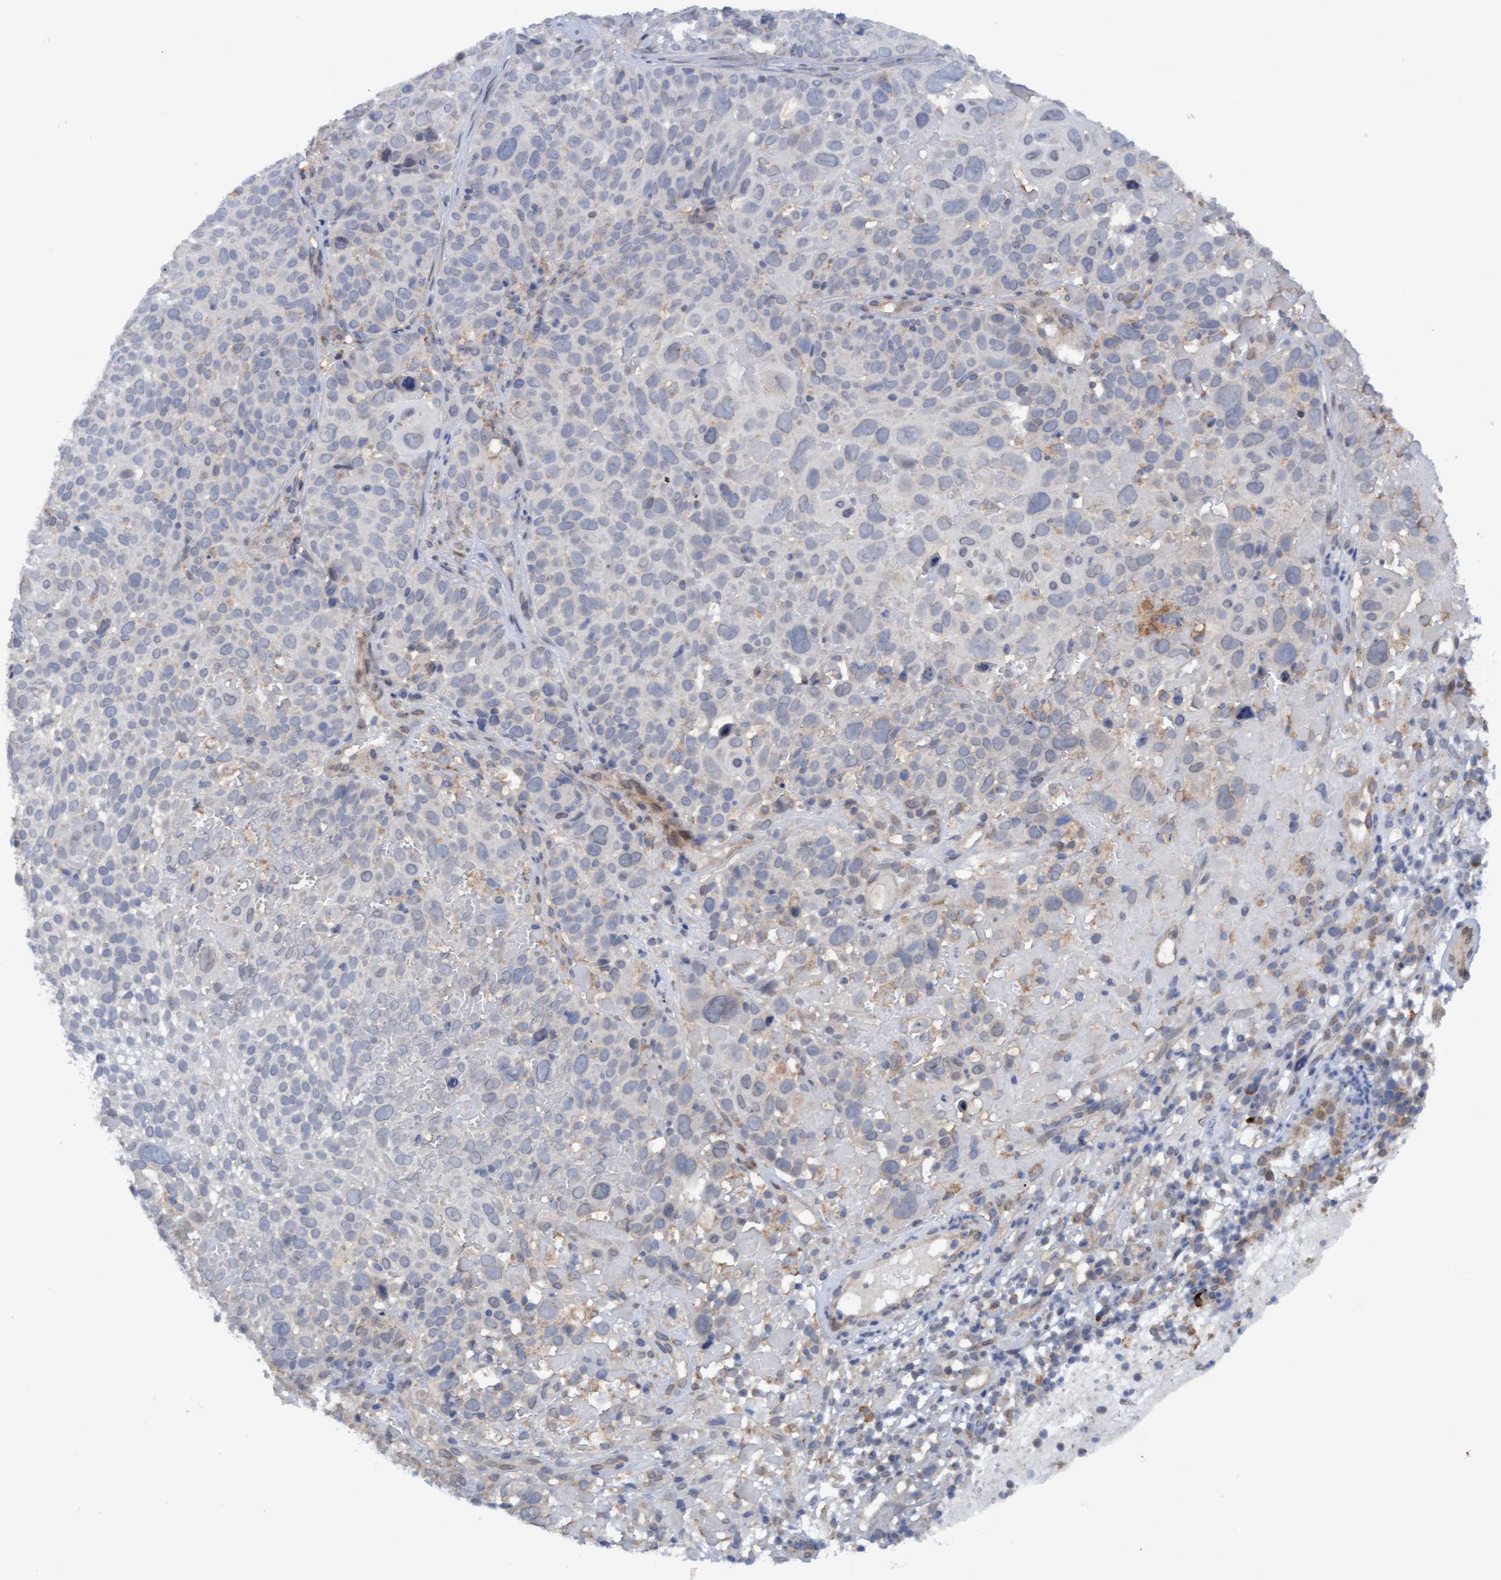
{"staining": {"intensity": "negative", "quantity": "none", "location": "none"}, "tissue": "cervical cancer", "cell_type": "Tumor cells", "image_type": "cancer", "snomed": [{"axis": "morphology", "description": "Squamous cell carcinoma, NOS"}, {"axis": "topography", "description": "Cervix"}], "caption": "Tumor cells show no significant protein positivity in cervical cancer.", "gene": "MGLL", "patient": {"sex": "female", "age": 74}}